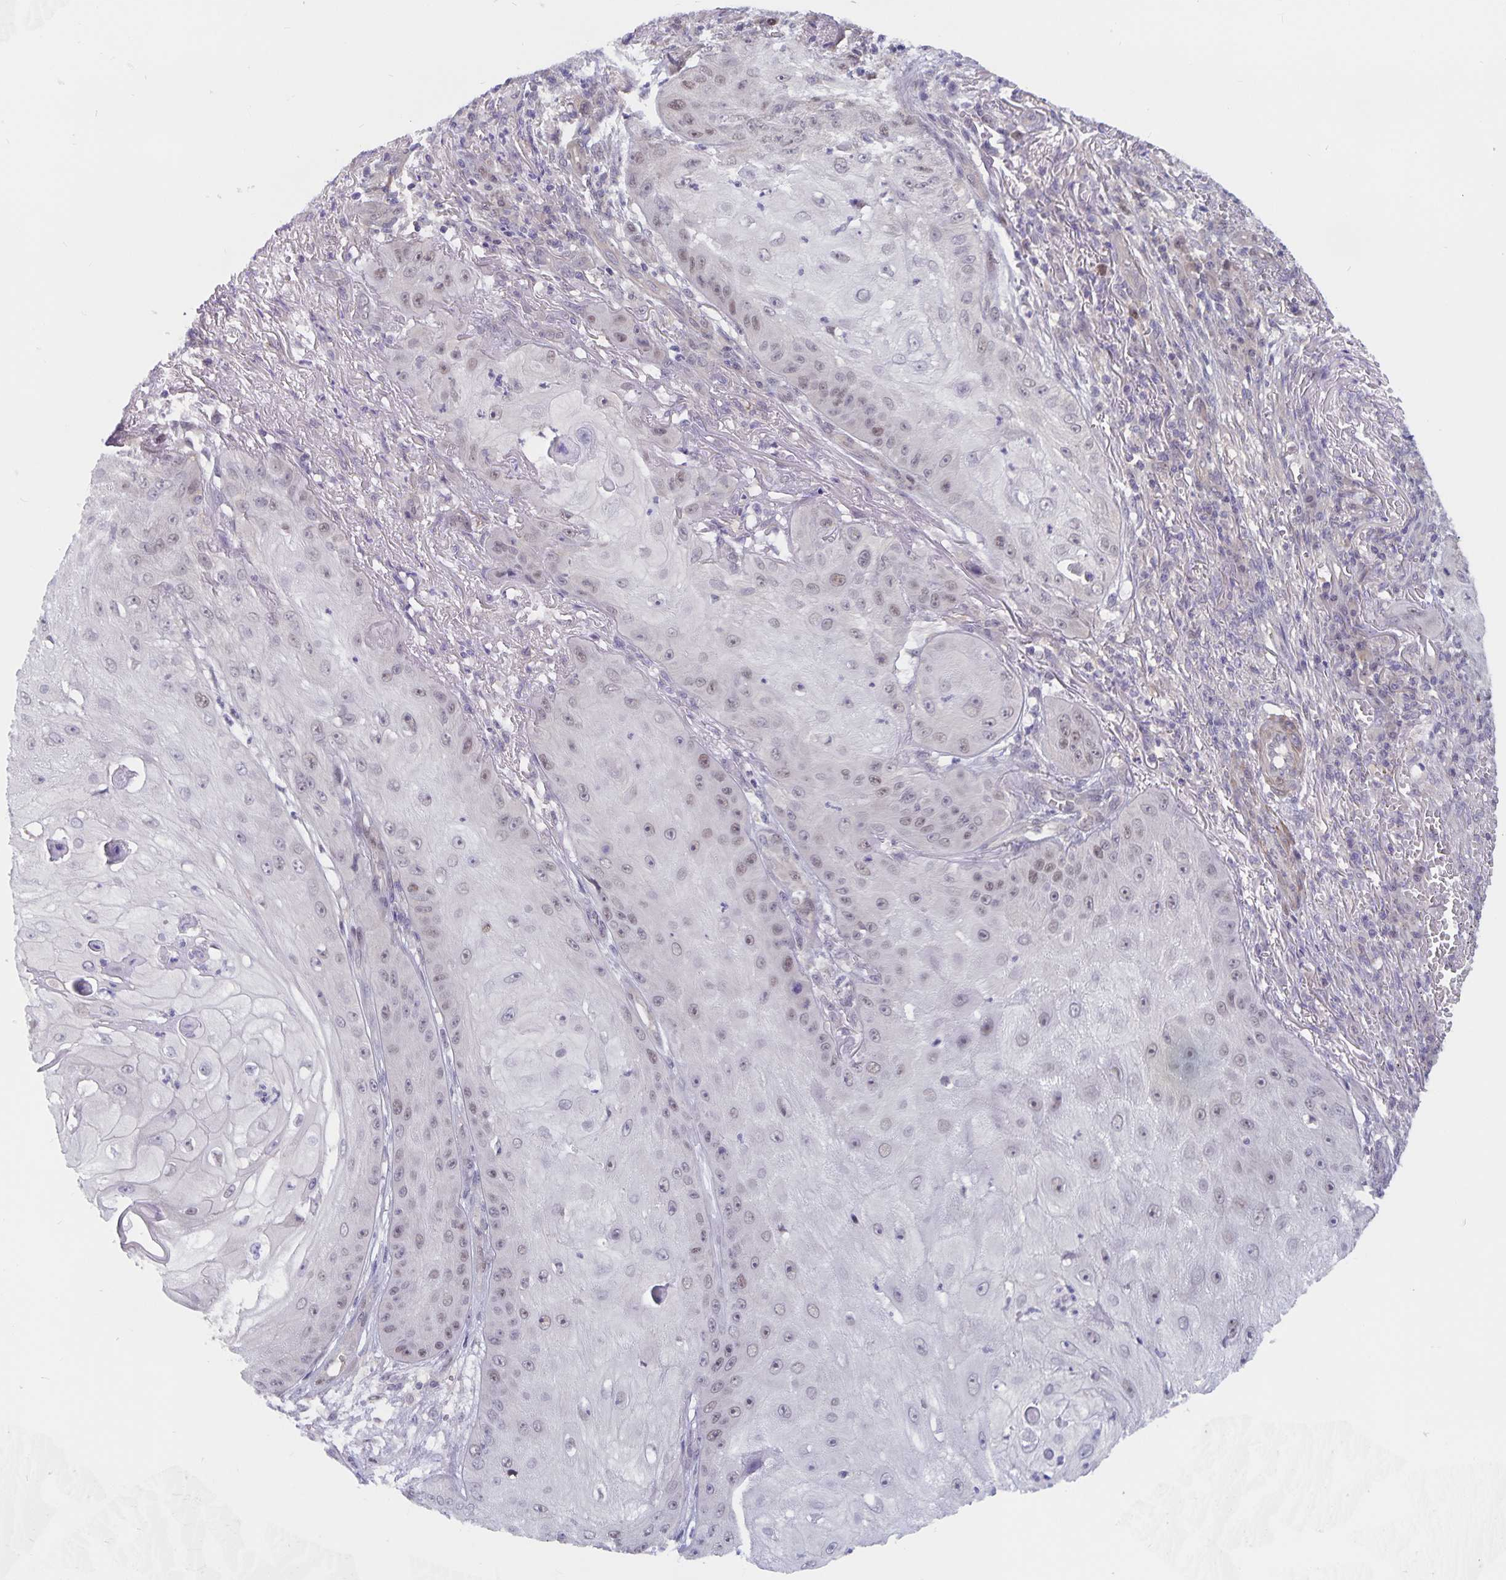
{"staining": {"intensity": "weak", "quantity": "<25%", "location": "nuclear"}, "tissue": "skin cancer", "cell_type": "Tumor cells", "image_type": "cancer", "snomed": [{"axis": "morphology", "description": "Squamous cell carcinoma, NOS"}, {"axis": "topography", "description": "Skin"}], "caption": "Immunohistochemistry (IHC) of human skin squamous cell carcinoma exhibits no positivity in tumor cells.", "gene": "BAG6", "patient": {"sex": "male", "age": 70}}